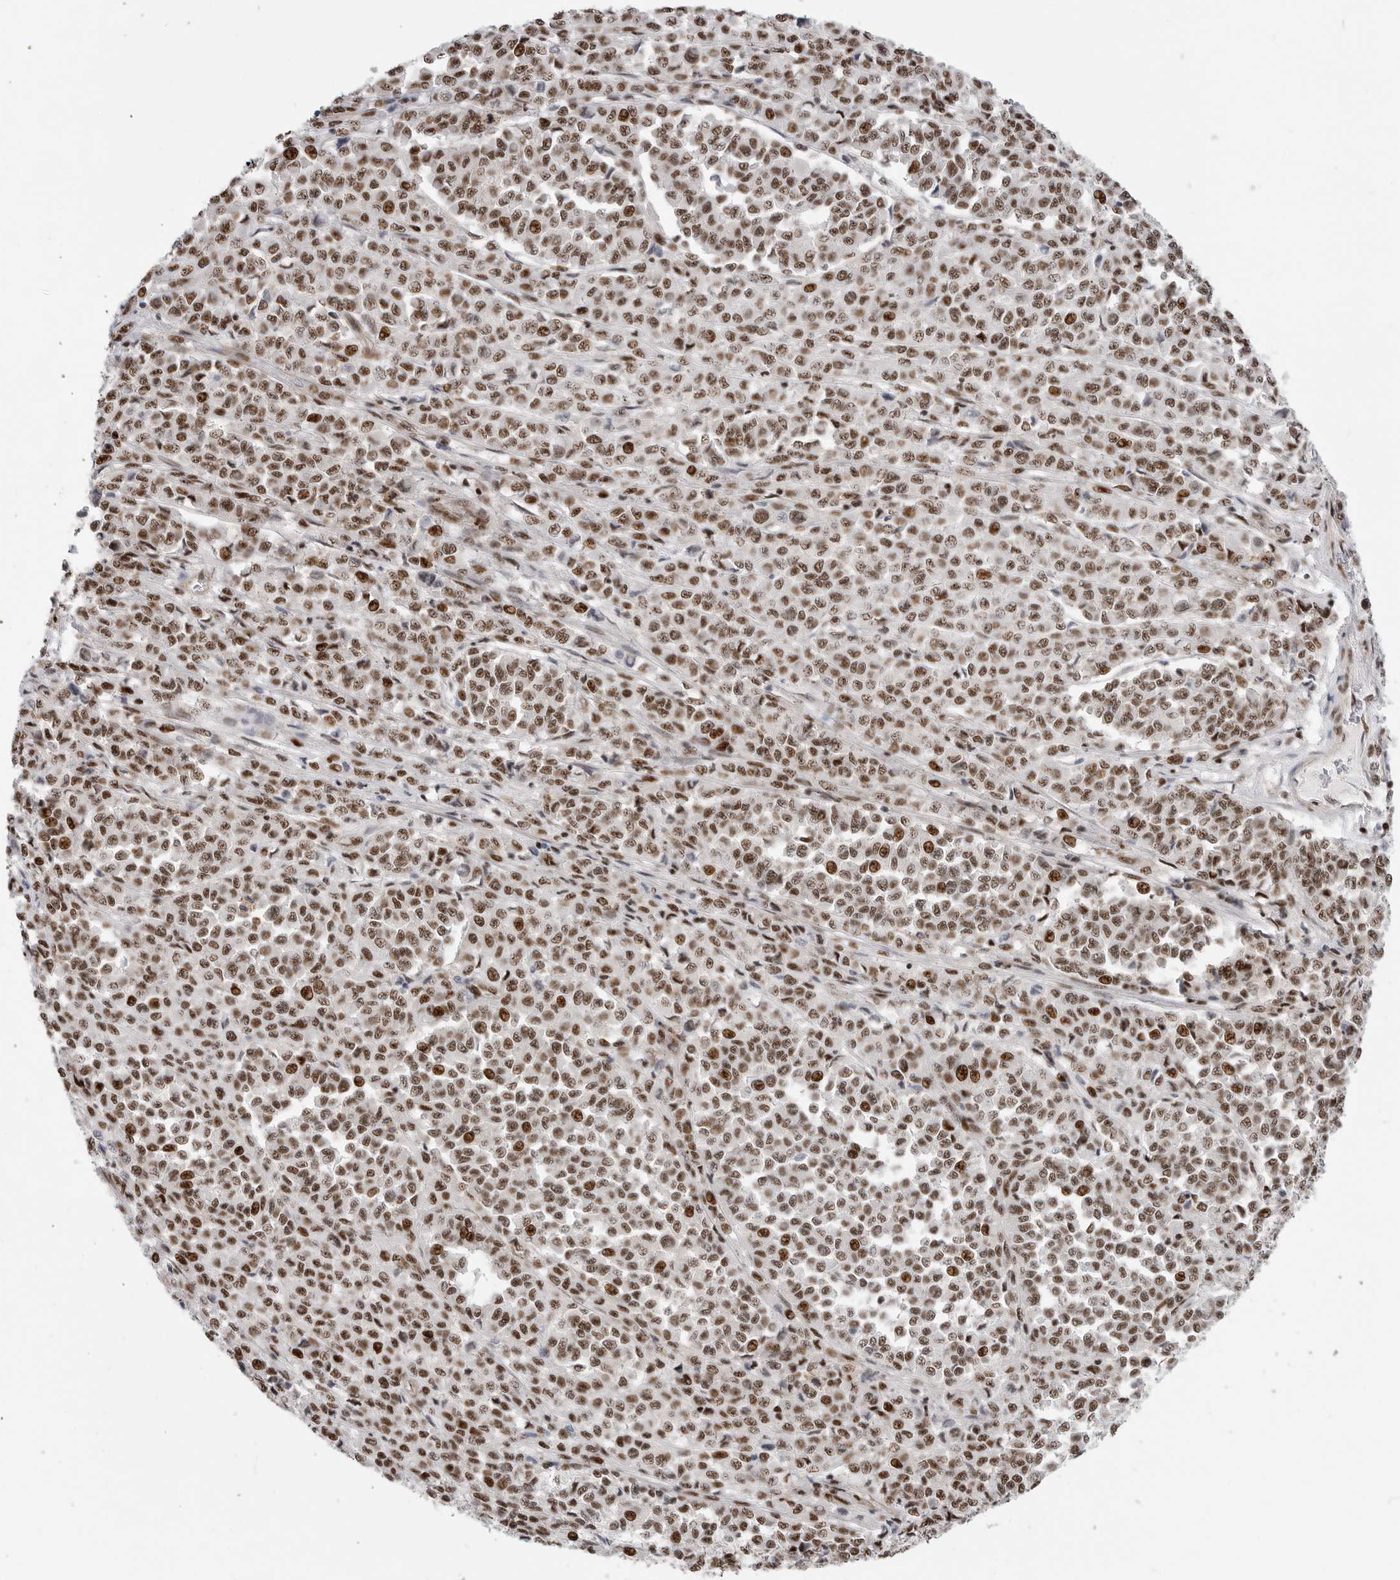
{"staining": {"intensity": "strong", "quantity": ">75%", "location": "nuclear"}, "tissue": "melanoma", "cell_type": "Tumor cells", "image_type": "cancer", "snomed": [{"axis": "morphology", "description": "Malignant melanoma, Metastatic site"}, {"axis": "topography", "description": "Pancreas"}], "caption": "Immunohistochemical staining of human malignant melanoma (metastatic site) demonstrates high levels of strong nuclear expression in approximately >75% of tumor cells. (DAB (3,3'-diaminobenzidine) IHC with brightfield microscopy, high magnification).", "gene": "GPATCH2", "patient": {"sex": "female", "age": 30}}